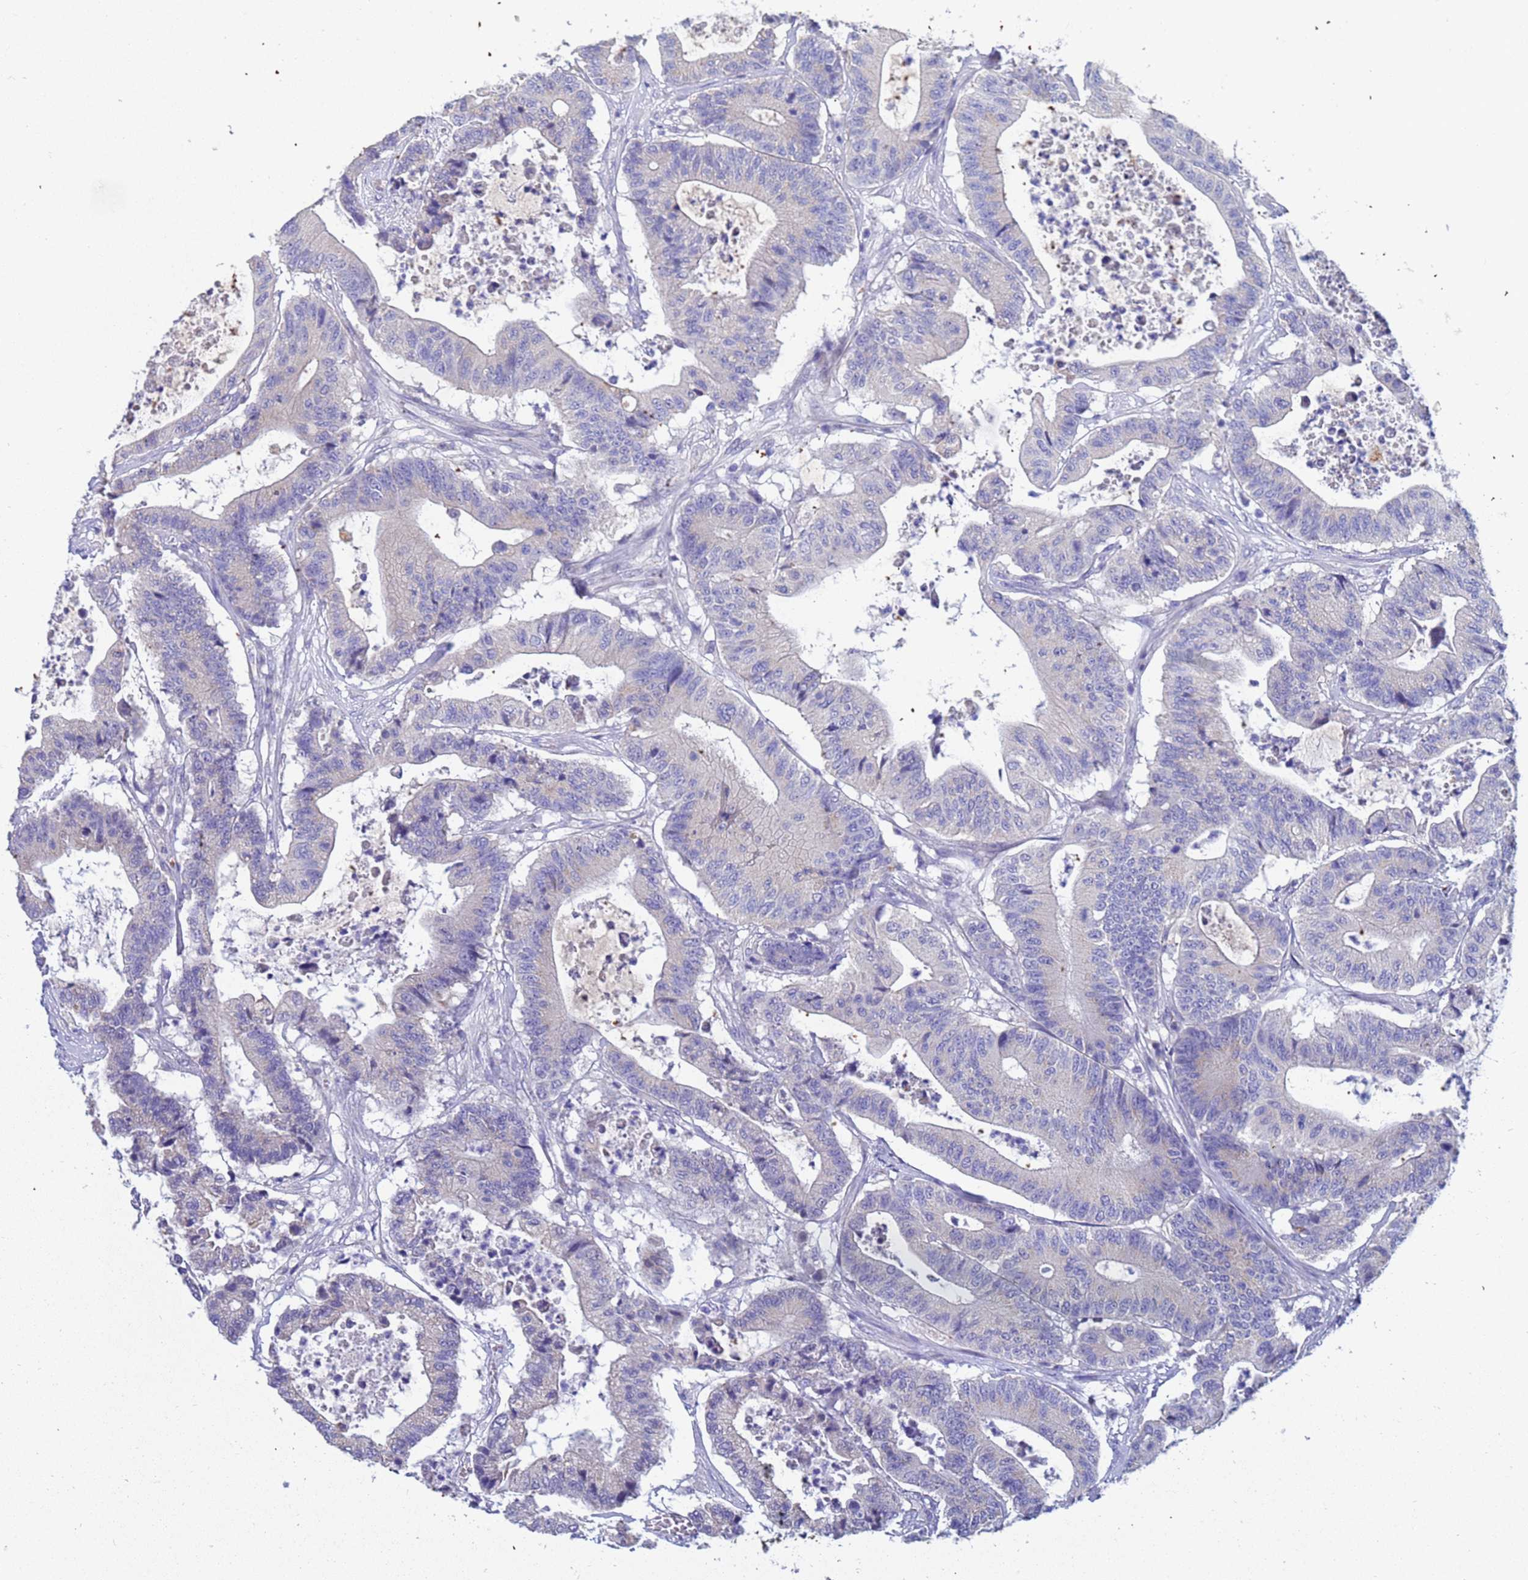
{"staining": {"intensity": "negative", "quantity": "none", "location": "none"}, "tissue": "colorectal cancer", "cell_type": "Tumor cells", "image_type": "cancer", "snomed": [{"axis": "morphology", "description": "Adenocarcinoma, NOS"}, {"axis": "topography", "description": "Colon"}], "caption": "This photomicrograph is of colorectal cancer stained with IHC to label a protein in brown with the nuclei are counter-stained blue. There is no expression in tumor cells.", "gene": "IHO1", "patient": {"sex": "female", "age": 84}}